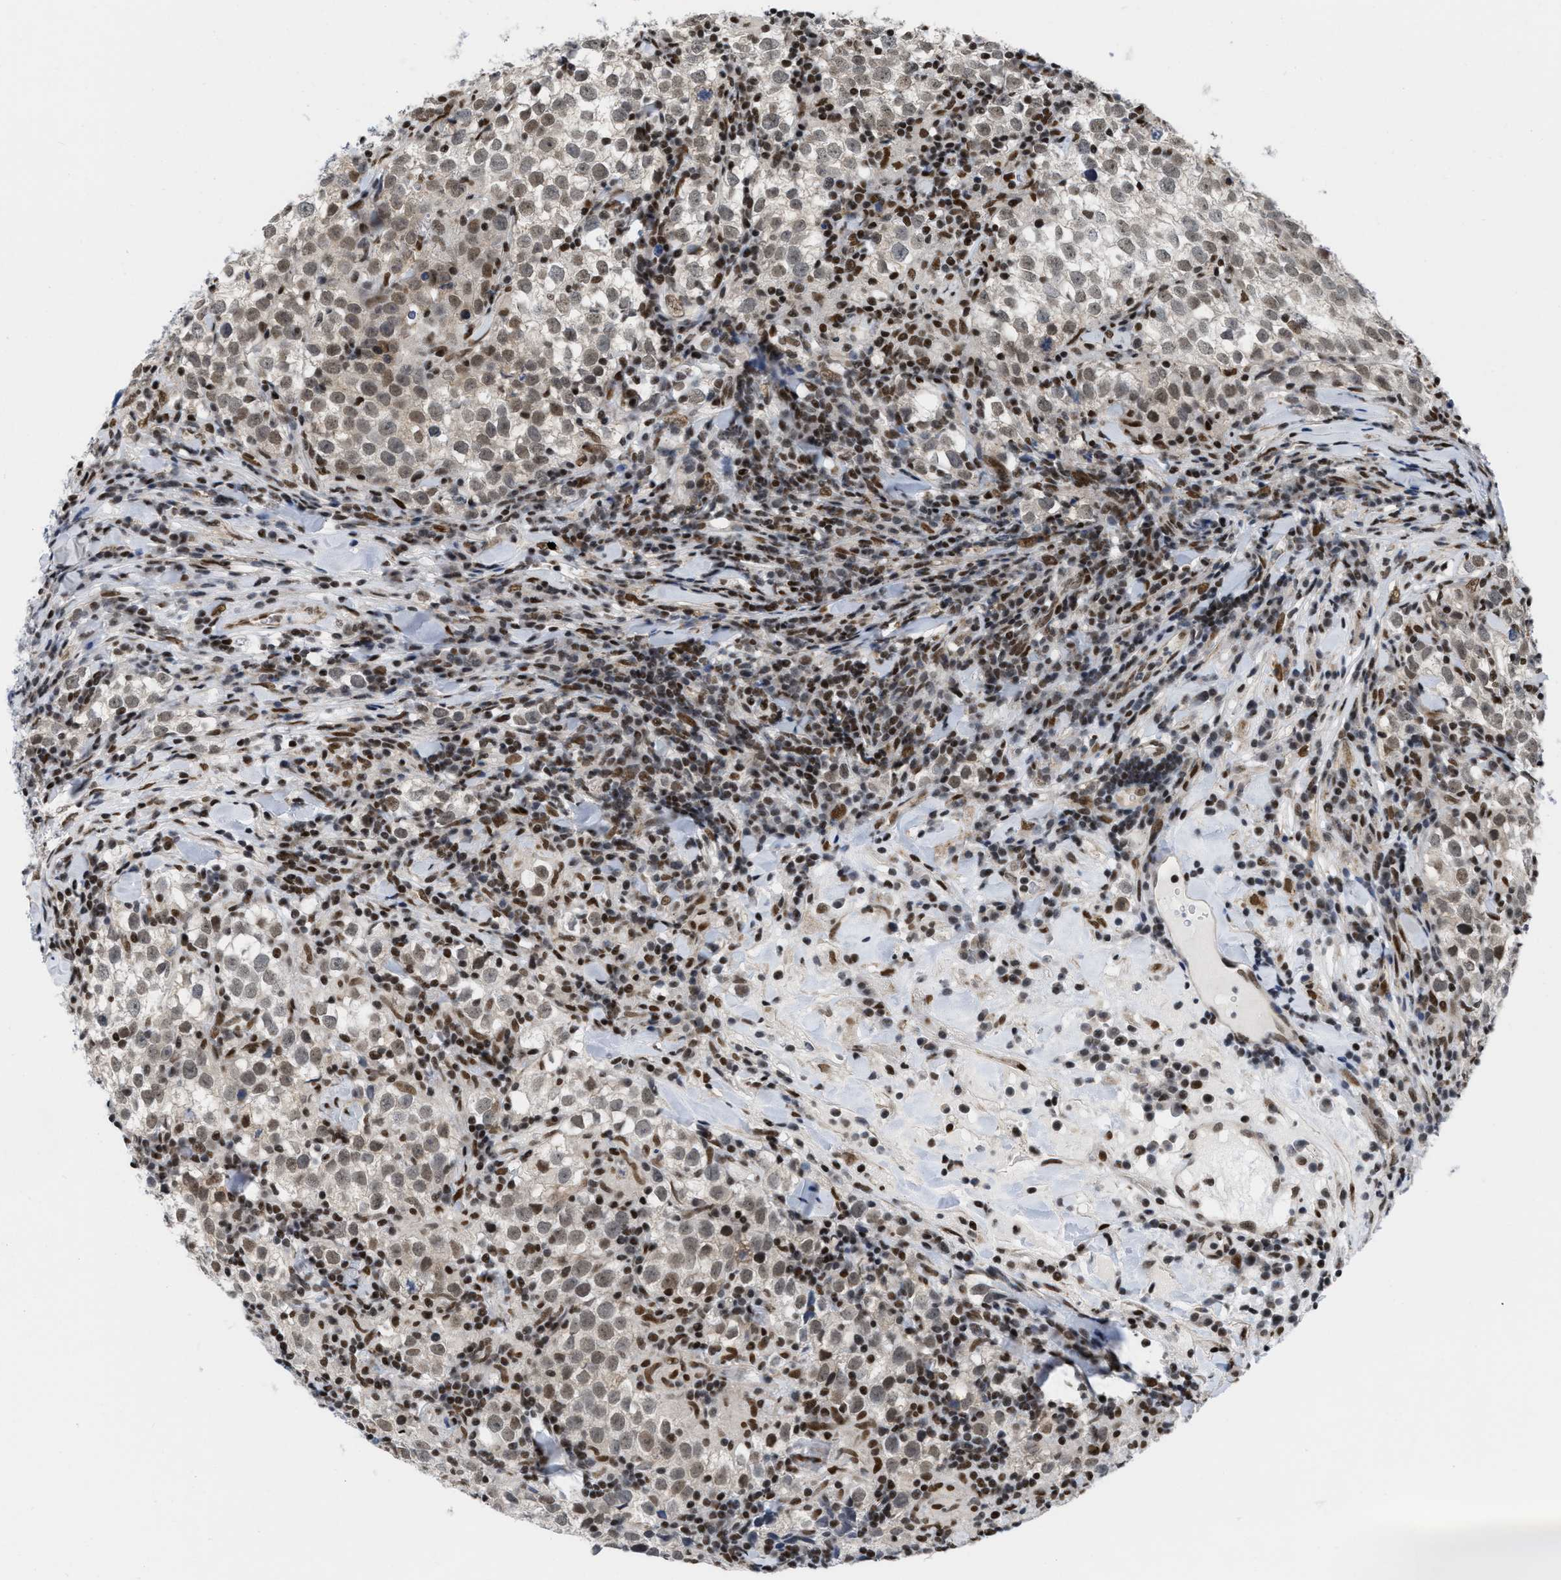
{"staining": {"intensity": "weak", "quantity": "25%-75%", "location": "nuclear"}, "tissue": "testis cancer", "cell_type": "Tumor cells", "image_type": "cancer", "snomed": [{"axis": "morphology", "description": "Seminoma, NOS"}, {"axis": "morphology", "description": "Carcinoma, Embryonal, NOS"}, {"axis": "topography", "description": "Testis"}], "caption": "Immunohistochemical staining of human embryonal carcinoma (testis) reveals low levels of weak nuclear expression in approximately 25%-75% of tumor cells. (IHC, brightfield microscopy, high magnification).", "gene": "MIER1", "patient": {"sex": "male", "age": 36}}